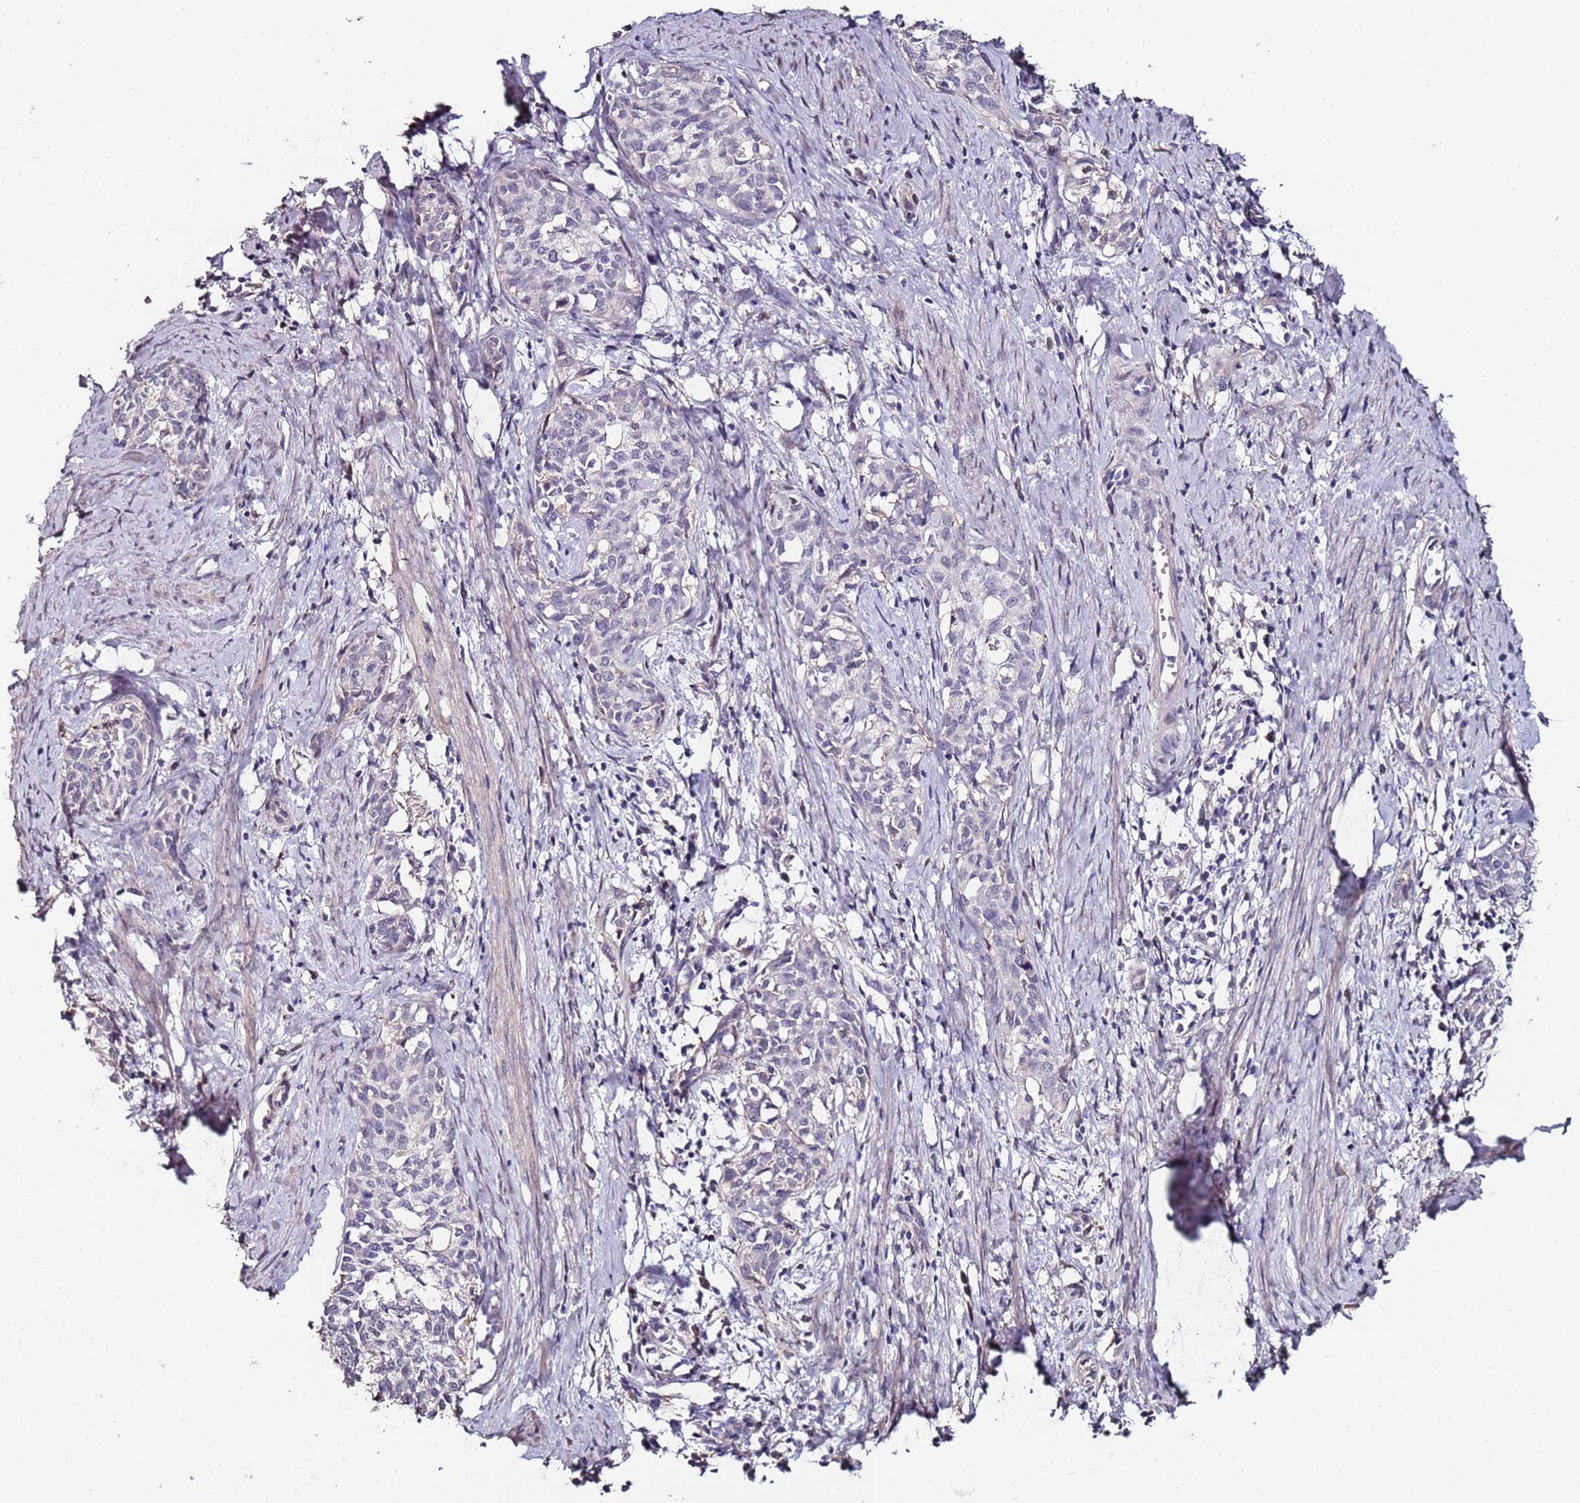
{"staining": {"intensity": "negative", "quantity": "none", "location": "none"}, "tissue": "cervical cancer", "cell_type": "Tumor cells", "image_type": "cancer", "snomed": [{"axis": "morphology", "description": "Squamous cell carcinoma, NOS"}, {"axis": "topography", "description": "Cervix"}], "caption": "Tumor cells show no significant protein staining in cervical squamous cell carcinoma. Brightfield microscopy of immunohistochemistry (IHC) stained with DAB (3,3'-diaminobenzidine) (brown) and hematoxylin (blue), captured at high magnification.", "gene": "C3orf80", "patient": {"sex": "female", "age": 52}}